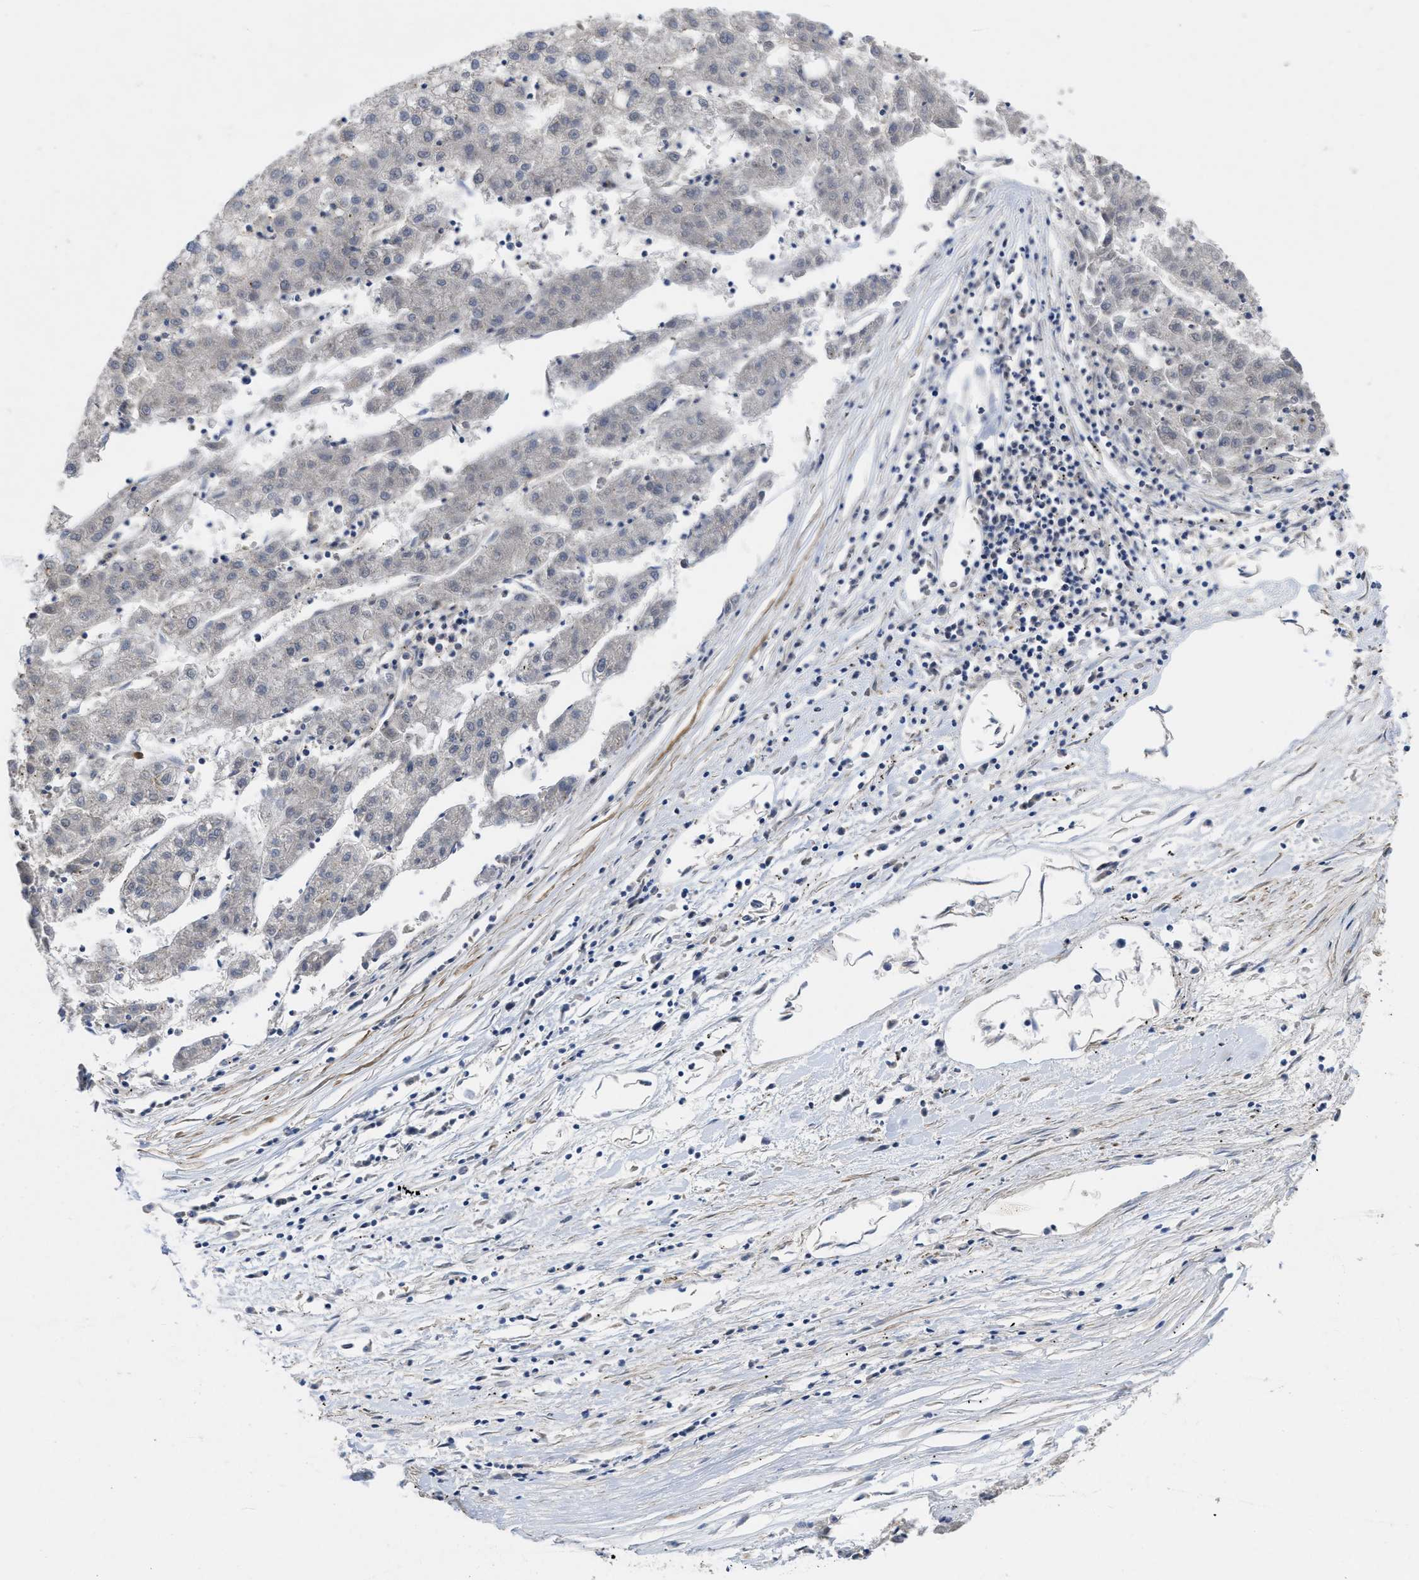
{"staining": {"intensity": "negative", "quantity": "none", "location": "none"}, "tissue": "liver cancer", "cell_type": "Tumor cells", "image_type": "cancer", "snomed": [{"axis": "morphology", "description": "Carcinoma, Hepatocellular, NOS"}, {"axis": "topography", "description": "Liver"}], "caption": "Immunohistochemistry (IHC) photomicrograph of neoplastic tissue: hepatocellular carcinoma (liver) stained with DAB (3,3'-diaminobenzidine) reveals no significant protein staining in tumor cells.", "gene": "ARHGEF26", "patient": {"sex": "male", "age": 72}}